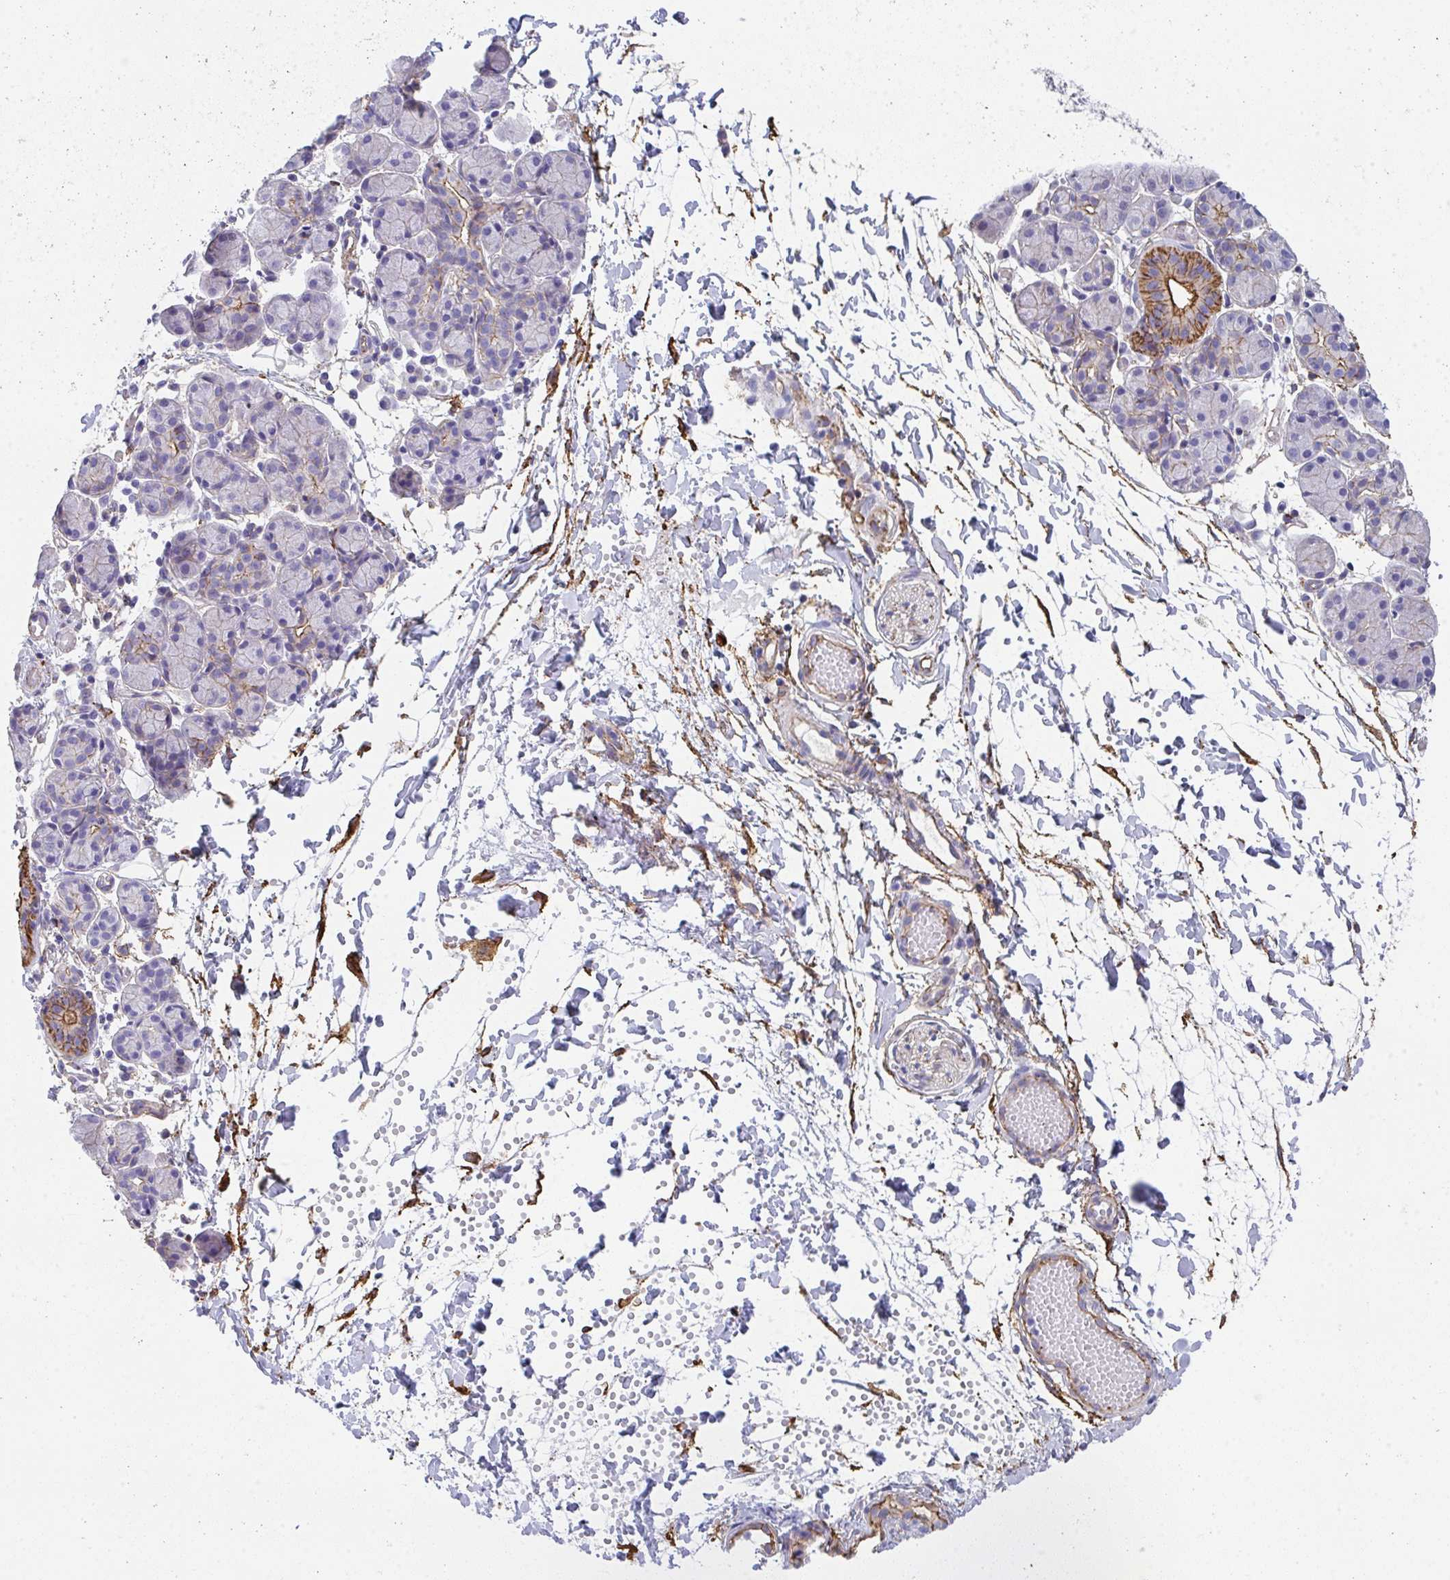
{"staining": {"intensity": "strong", "quantity": "<25%", "location": "cytoplasmic/membranous"}, "tissue": "salivary gland", "cell_type": "Glandular cells", "image_type": "normal", "snomed": [{"axis": "morphology", "description": "Normal tissue, NOS"}, {"axis": "morphology", "description": "Inflammation, NOS"}, {"axis": "topography", "description": "Lymph node"}, {"axis": "topography", "description": "Salivary gland"}], "caption": "IHC of unremarkable salivary gland demonstrates medium levels of strong cytoplasmic/membranous positivity in about <25% of glandular cells.", "gene": "DBN1", "patient": {"sex": "male", "age": 3}}